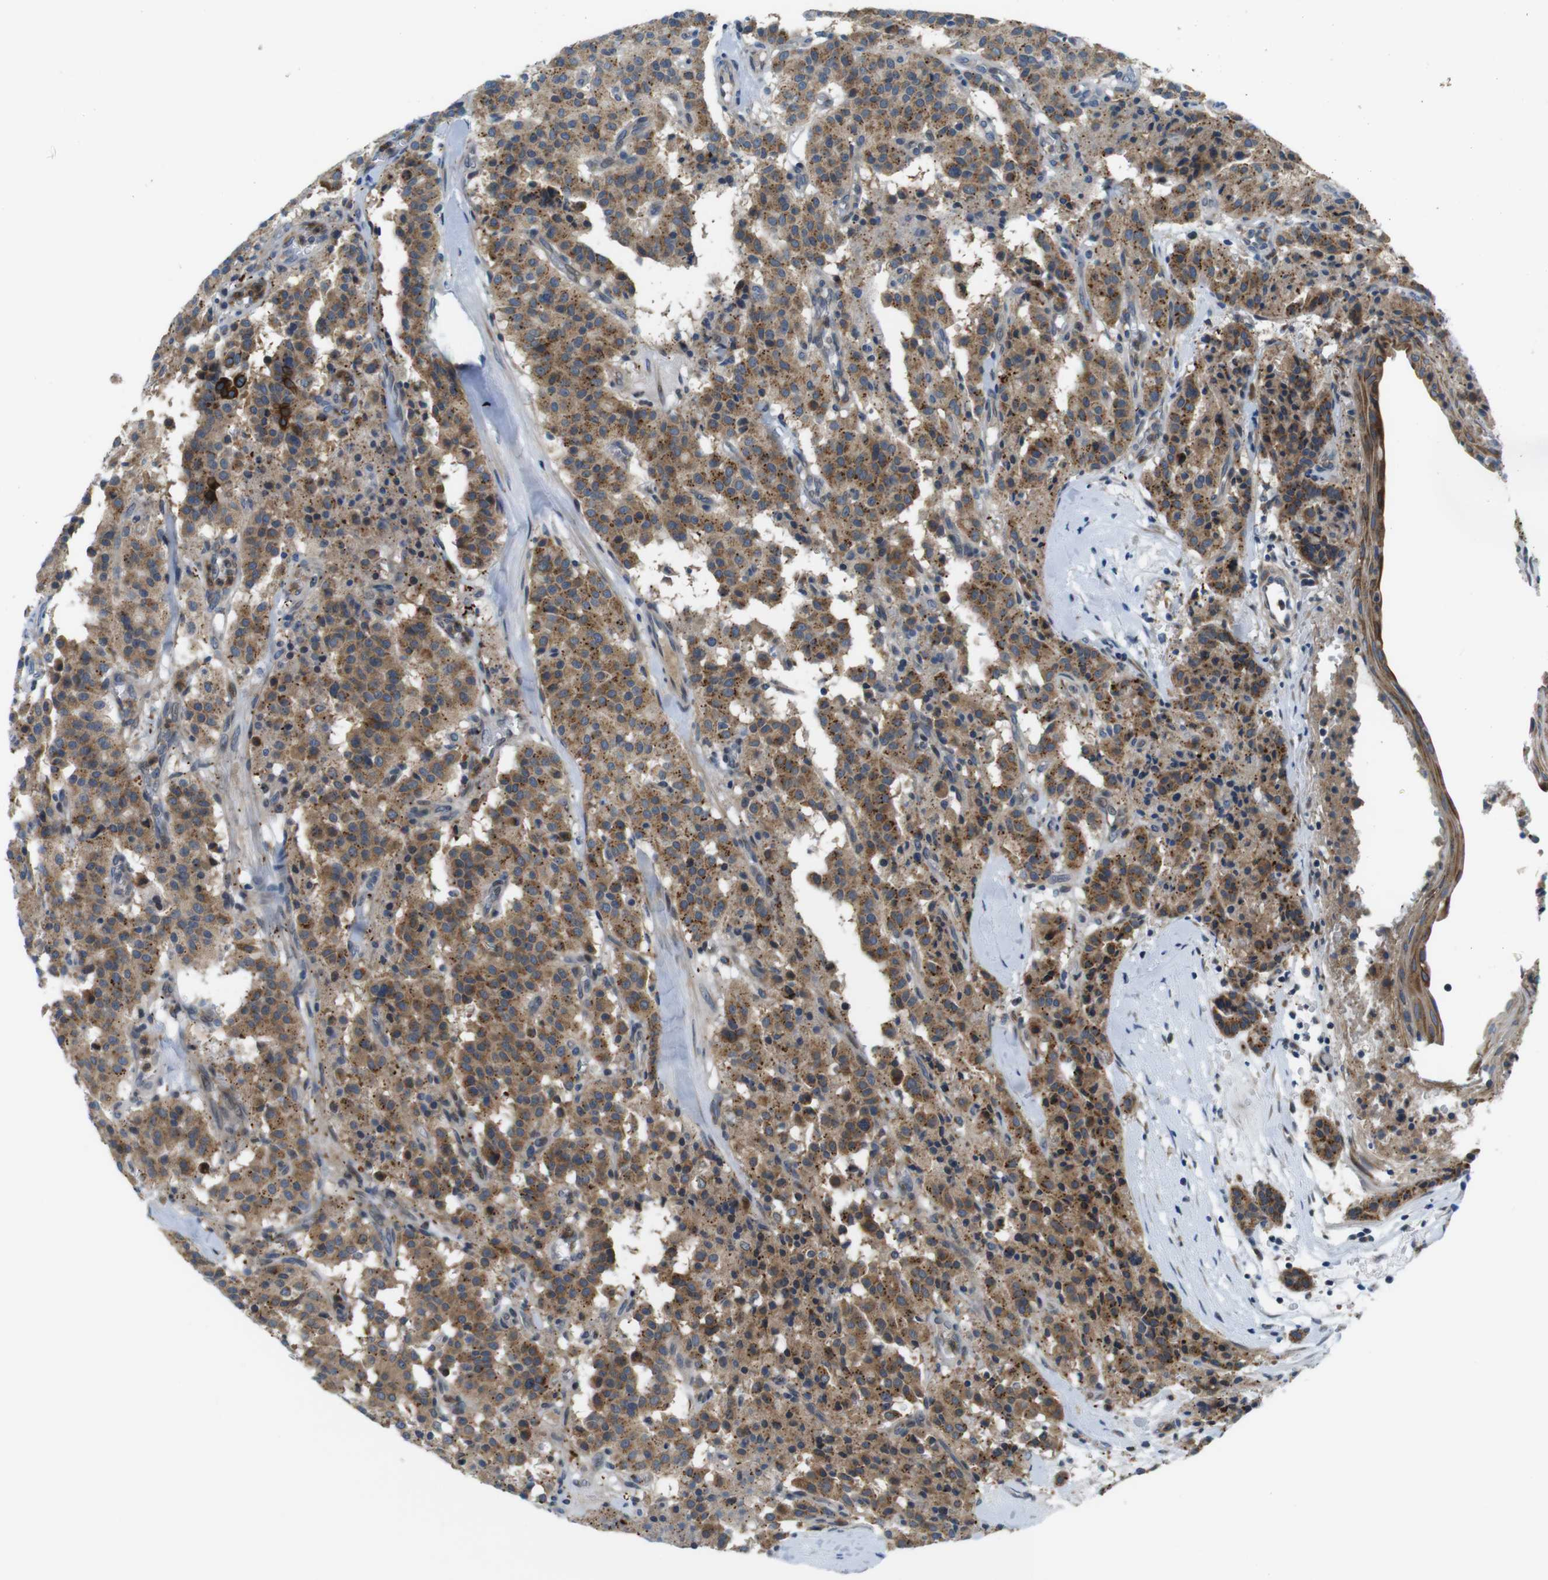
{"staining": {"intensity": "moderate", "quantity": ">75%", "location": "cytoplasmic/membranous"}, "tissue": "carcinoid", "cell_type": "Tumor cells", "image_type": "cancer", "snomed": [{"axis": "morphology", "description": "Carcinoid, malignant, NOS"}, {"axis": "topography", "description": "Lung"}], "caption": "Approximately >75% of tumor cells in human carcinoid (malignant) exhibit moderate cytoplasmic/membranous protein expression as visualized by brown immunohistochemical staining.", "gene": "ZDHHC3", "patient": {"sex": "male", "age": 30}}